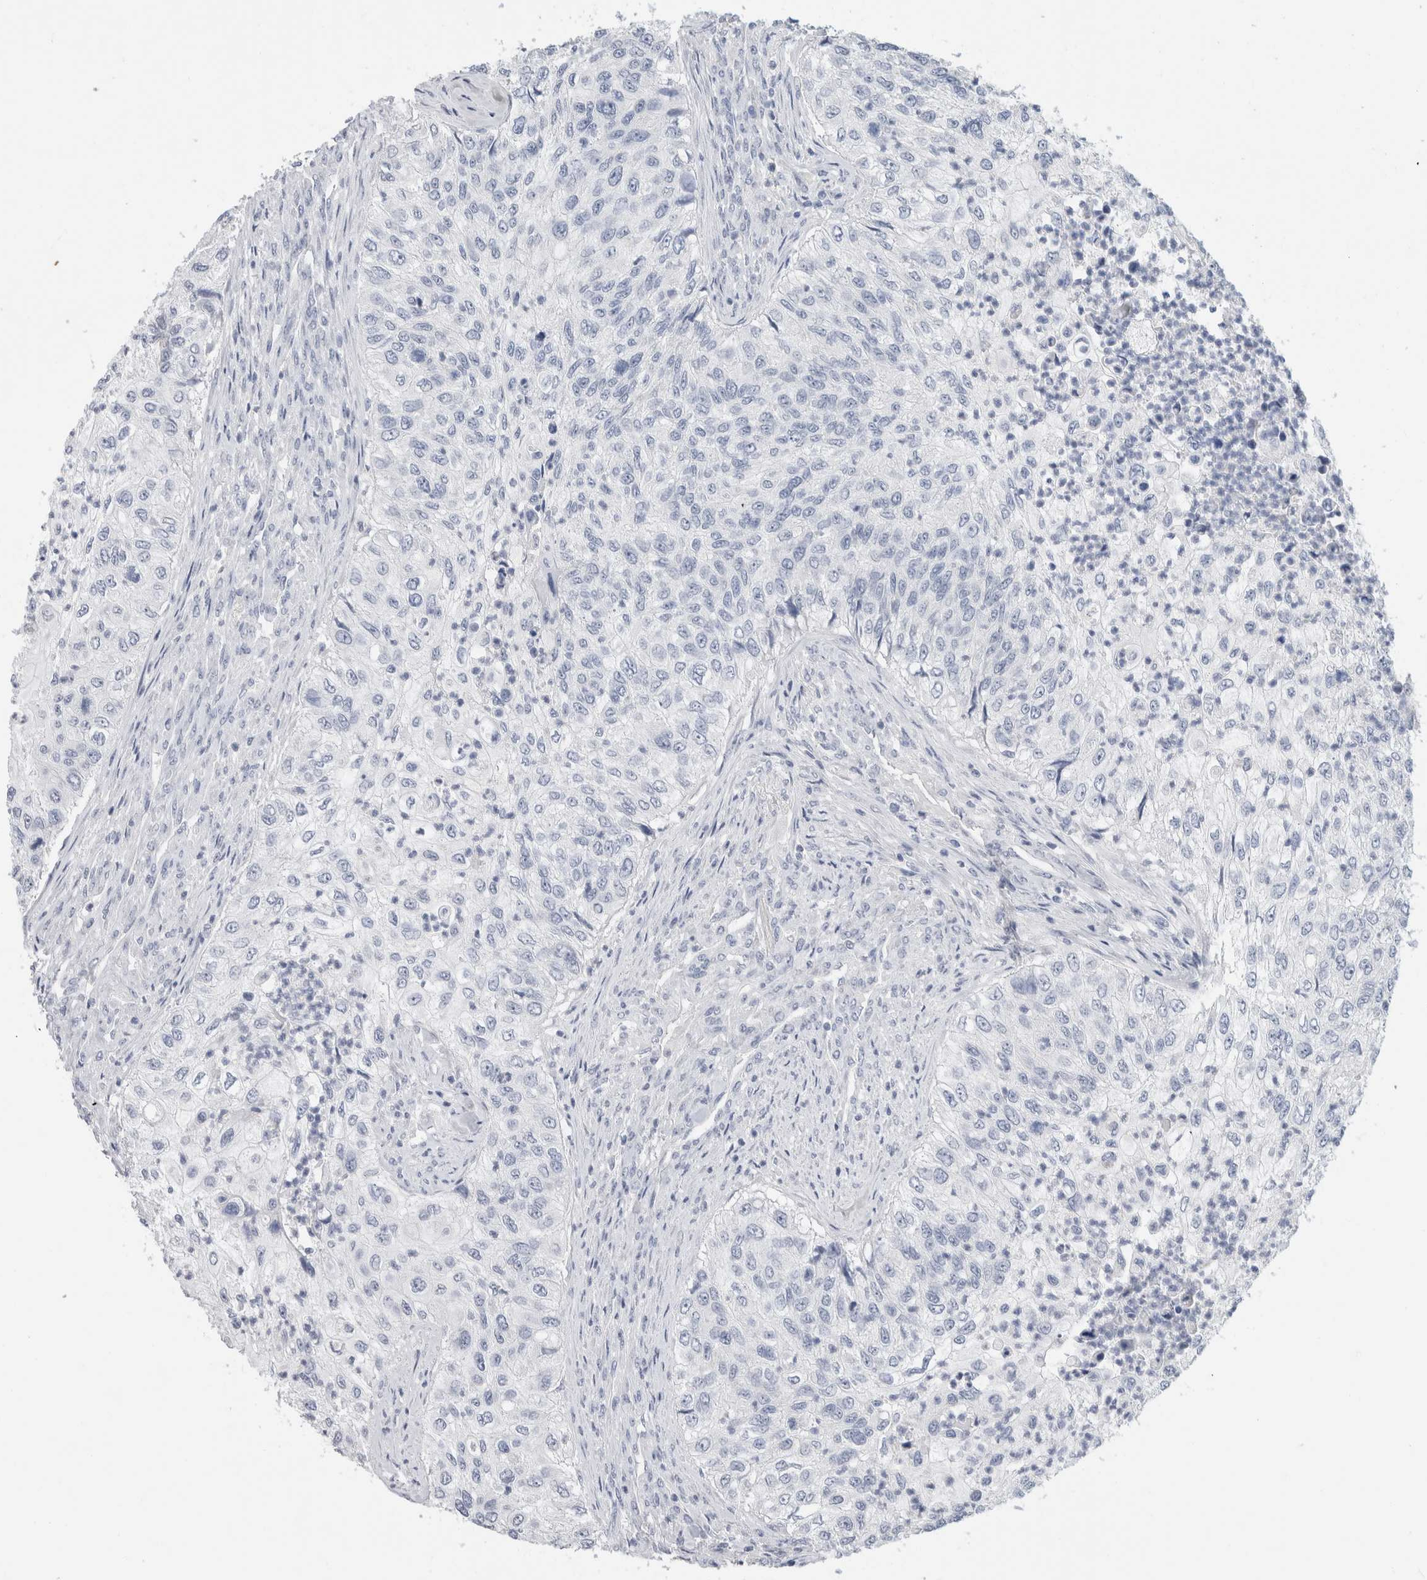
{"staining": {"intensity": "negative", "quantity": "none", "location": "none"}, "tissue": "urothelial cancer", "cell_type": "Tumor cells", "image_type": "cancer", "snomed": [{"axis": "morphology", "description": "Urothelial carcinoma, High grade"}, {"axis": "topography", "description": "Urinary bladder"}], "caption": "Immunohistochemistry histopathology image of neoplastic tissue: urothelial cancer stained with DAB displays no significant protein expression in tumor cells.", "gene": "BCAN", "patient": {"sex": "female", "age": 60}}